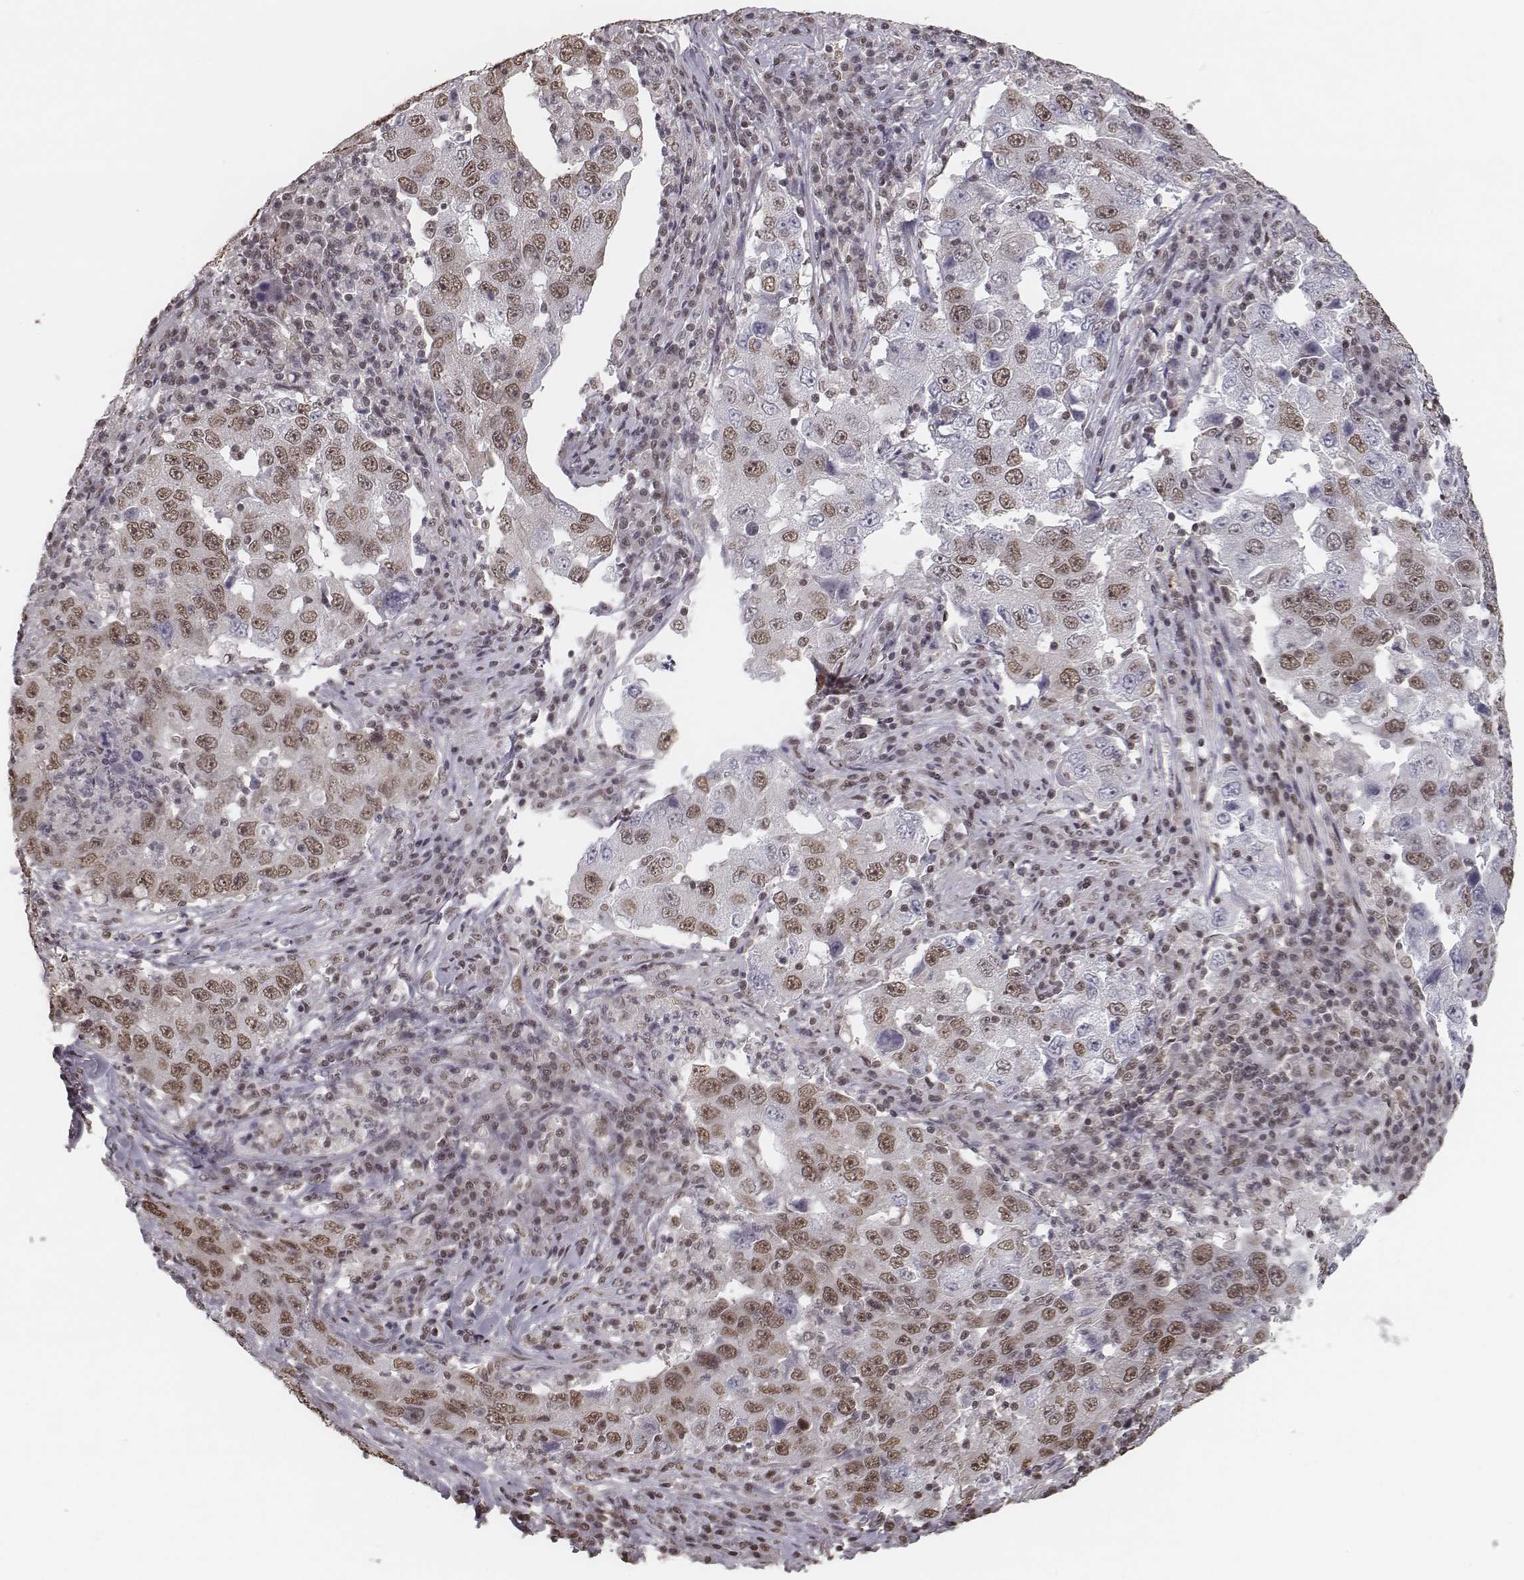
{"staining": {"intensity": "moderate", "quantity": ">75%", "location": "nuclear"}, "tissue": "lung cancer", "cell_type": "Tumor cells", "image_type": "cancer", "snomed": [{"axis": "morphology", "description": "Adenocarcinoma, NOS"}, {"axis": "topography", "description": "Lung"}], "caption": "Lung adenocarcinoma stained for a protein (brown) exhibits moderate nuclear positive staining in about >75% of tumor cells.", "gene": "HMGA2", "patient": {"sex": "male", "age": 73}}